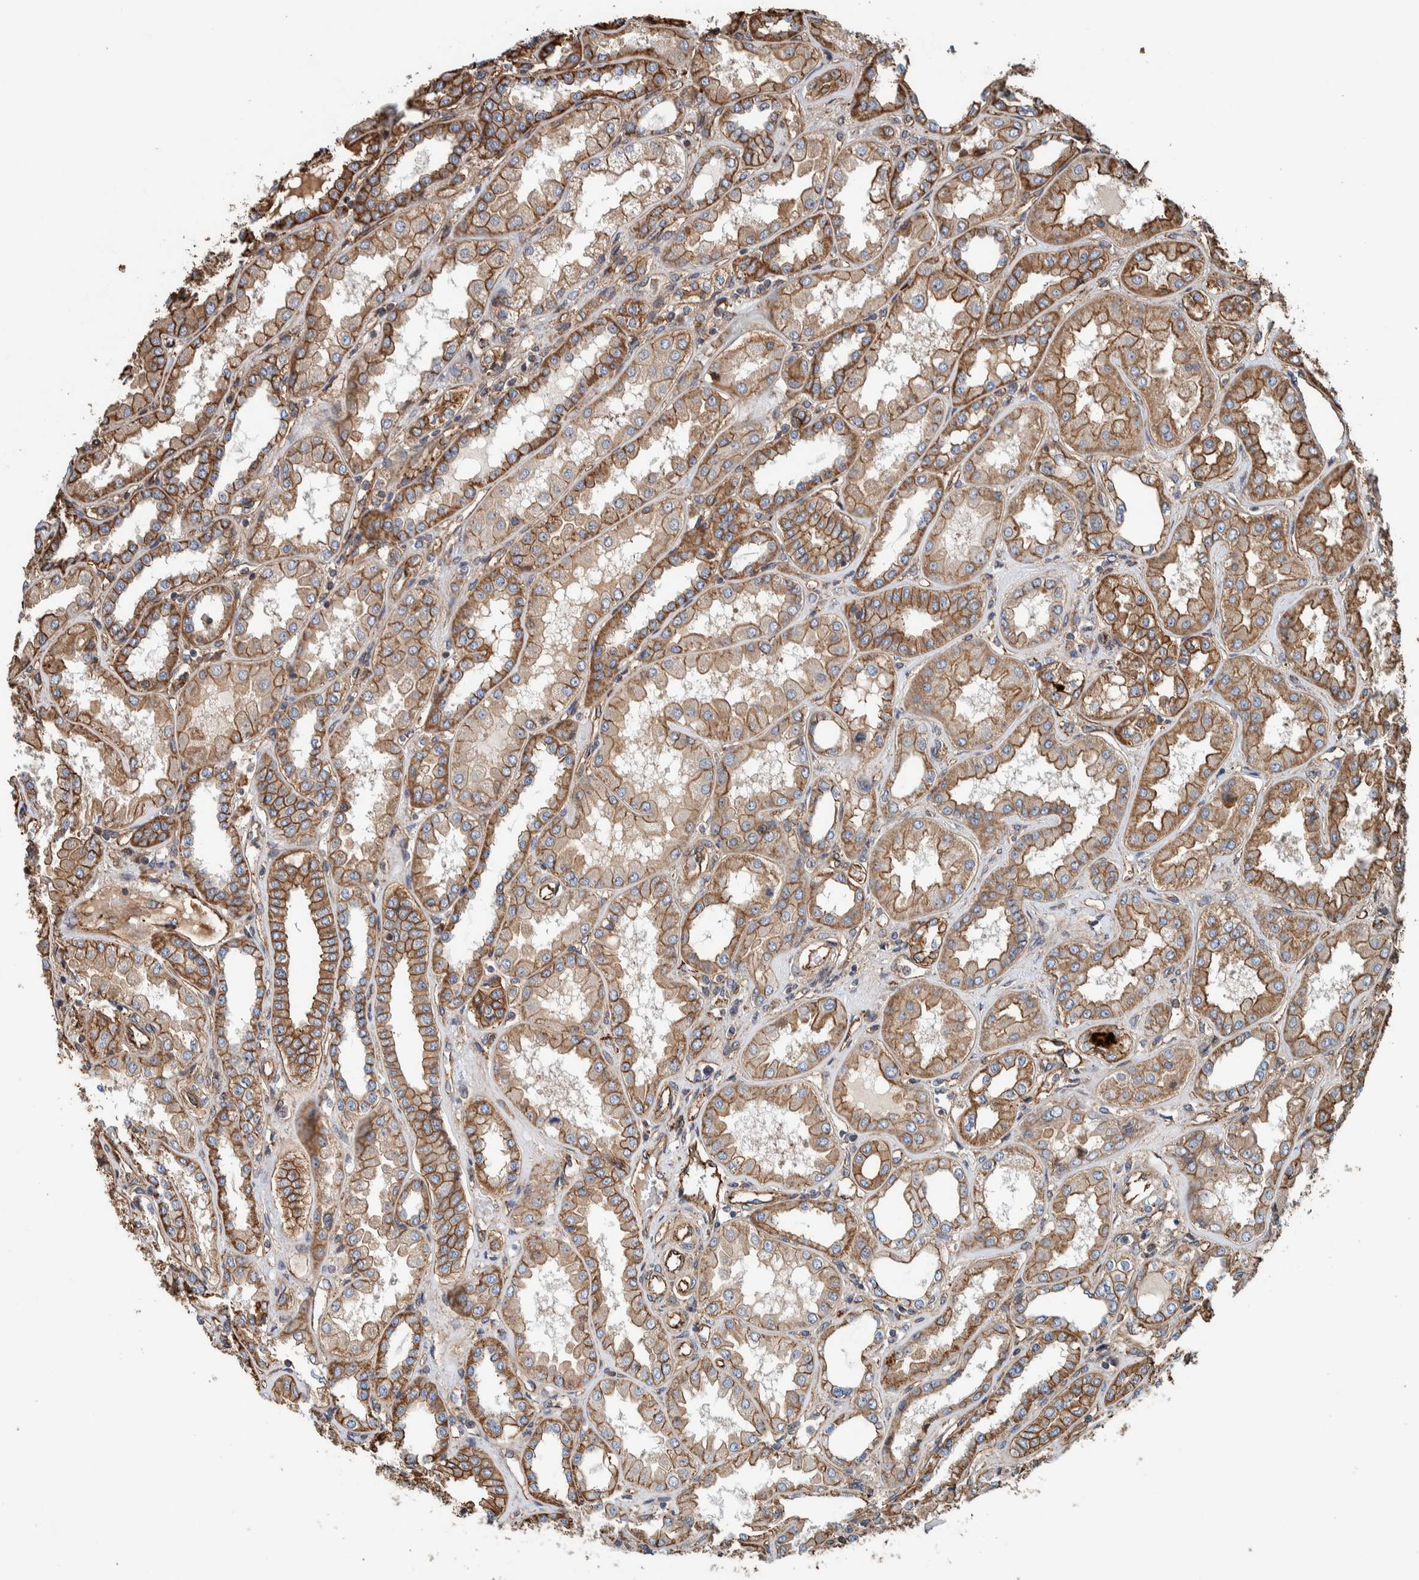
{"staining": {"intensity": "moderate", "quantity": ">75%", "location": "cytoplasmic/membranous"}, "tissue": "kidney", "cell_type": "Cells in glomeruli", "image_type": "normal", "snomed": [{"axis": "morphology", "description": "Normal tissue, NOS"}, {"axis": "topography", "description": "Kidney"}], "caption": "Moderate cytoplasmic/membranous expression for a protein is appreciated in approximately >75% of cells in glomeruli of unremarkable kidney using IHC.", "gene": "PKD1L1", "patient": {"sex": "female", "age": 56}}